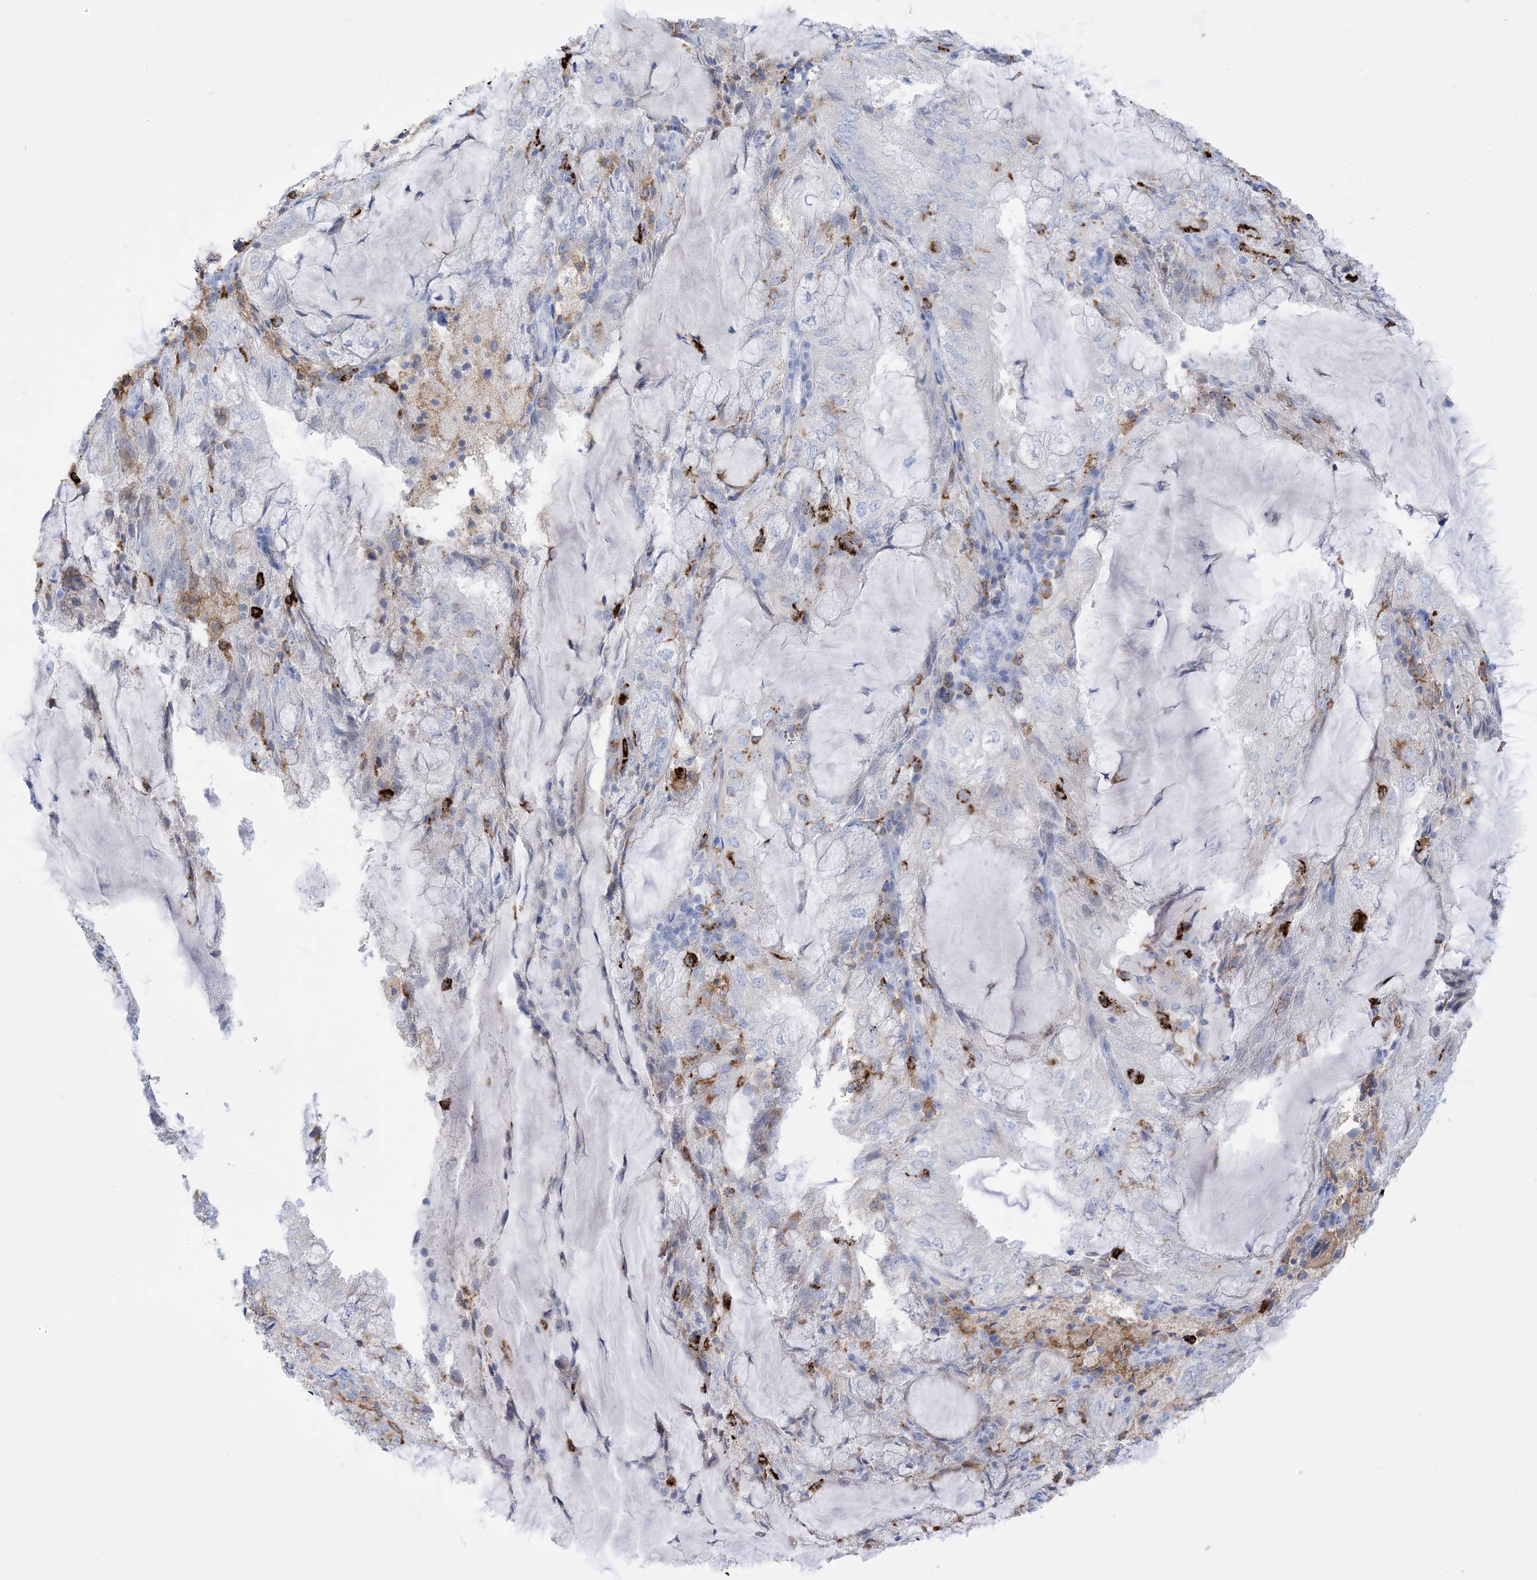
{"staining": {"intensity": "negative", "quantity": "none", "location": "none"}, "tissue": "endometrial cancer", "cell_type": "Tumor cells", "image_type": "cancer", "snomed": [{"axis": "morphology", "description": "Adenocarcinoma, NOS"}, {"axis": "topography", "description": "Endometrium"}], "caption": "Protein analysis of endometrial cancer reveals no significant positivity in tumor cells.", "gene": "DPH3", "patient": {"sex": "female", "age": 81}}